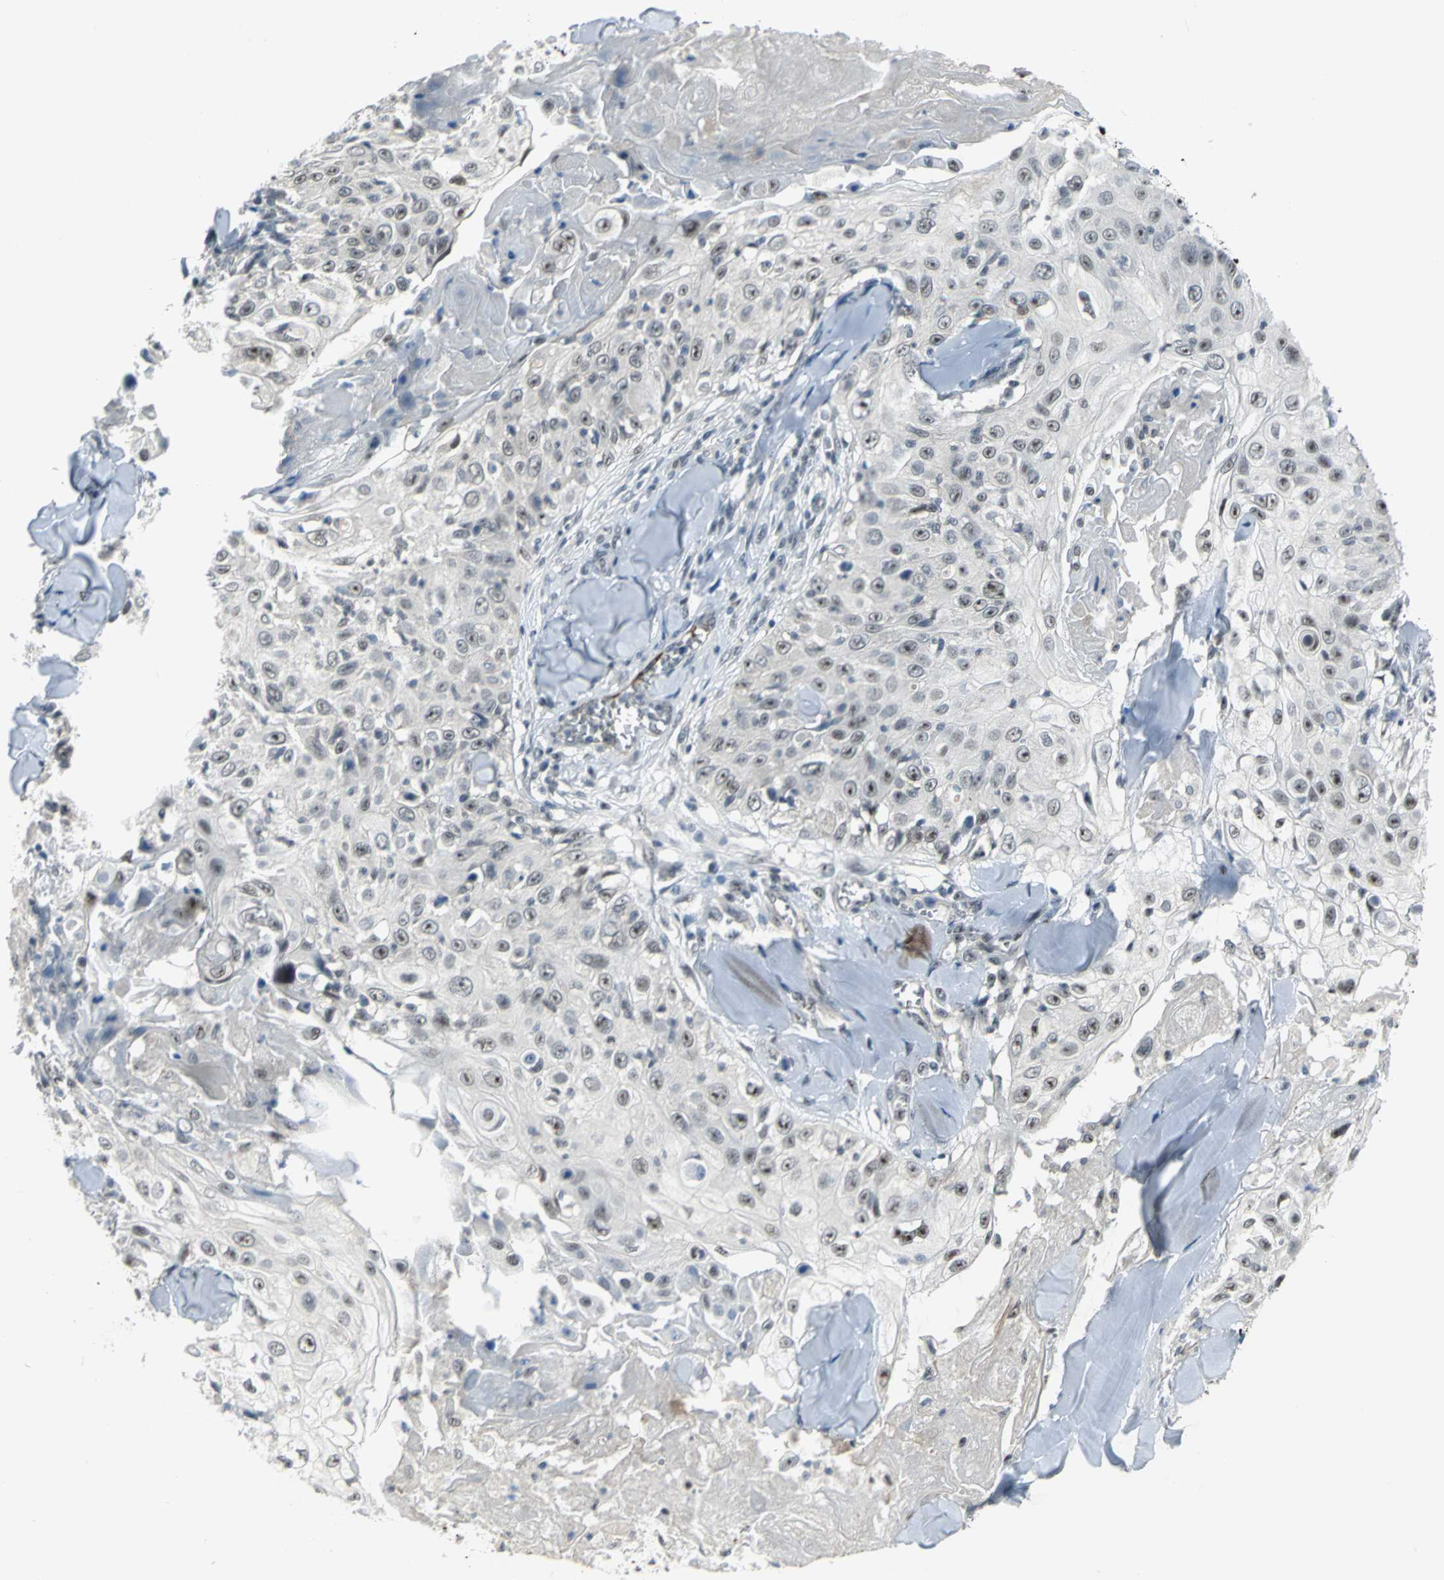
{"staining": {"intensity": "moderate", "quantity": "25%-75%", "location": "nuclear"}, "tissue": "skin cancer", "cell_type": "Tumor cells", "image_type": "cancer", "snomed": [{"axis": "morphology", "description": "Squamous cell carcinoma, NOS"}, {"axis": "topography", "description": "Skin"}], "caption": "Human skin cancer (squamous cell carcinoma) stained with a protein marker displays moderate staining in tumor cells.", "gene": "GLI3", "patient": {"sex": "male", "age": 86}}